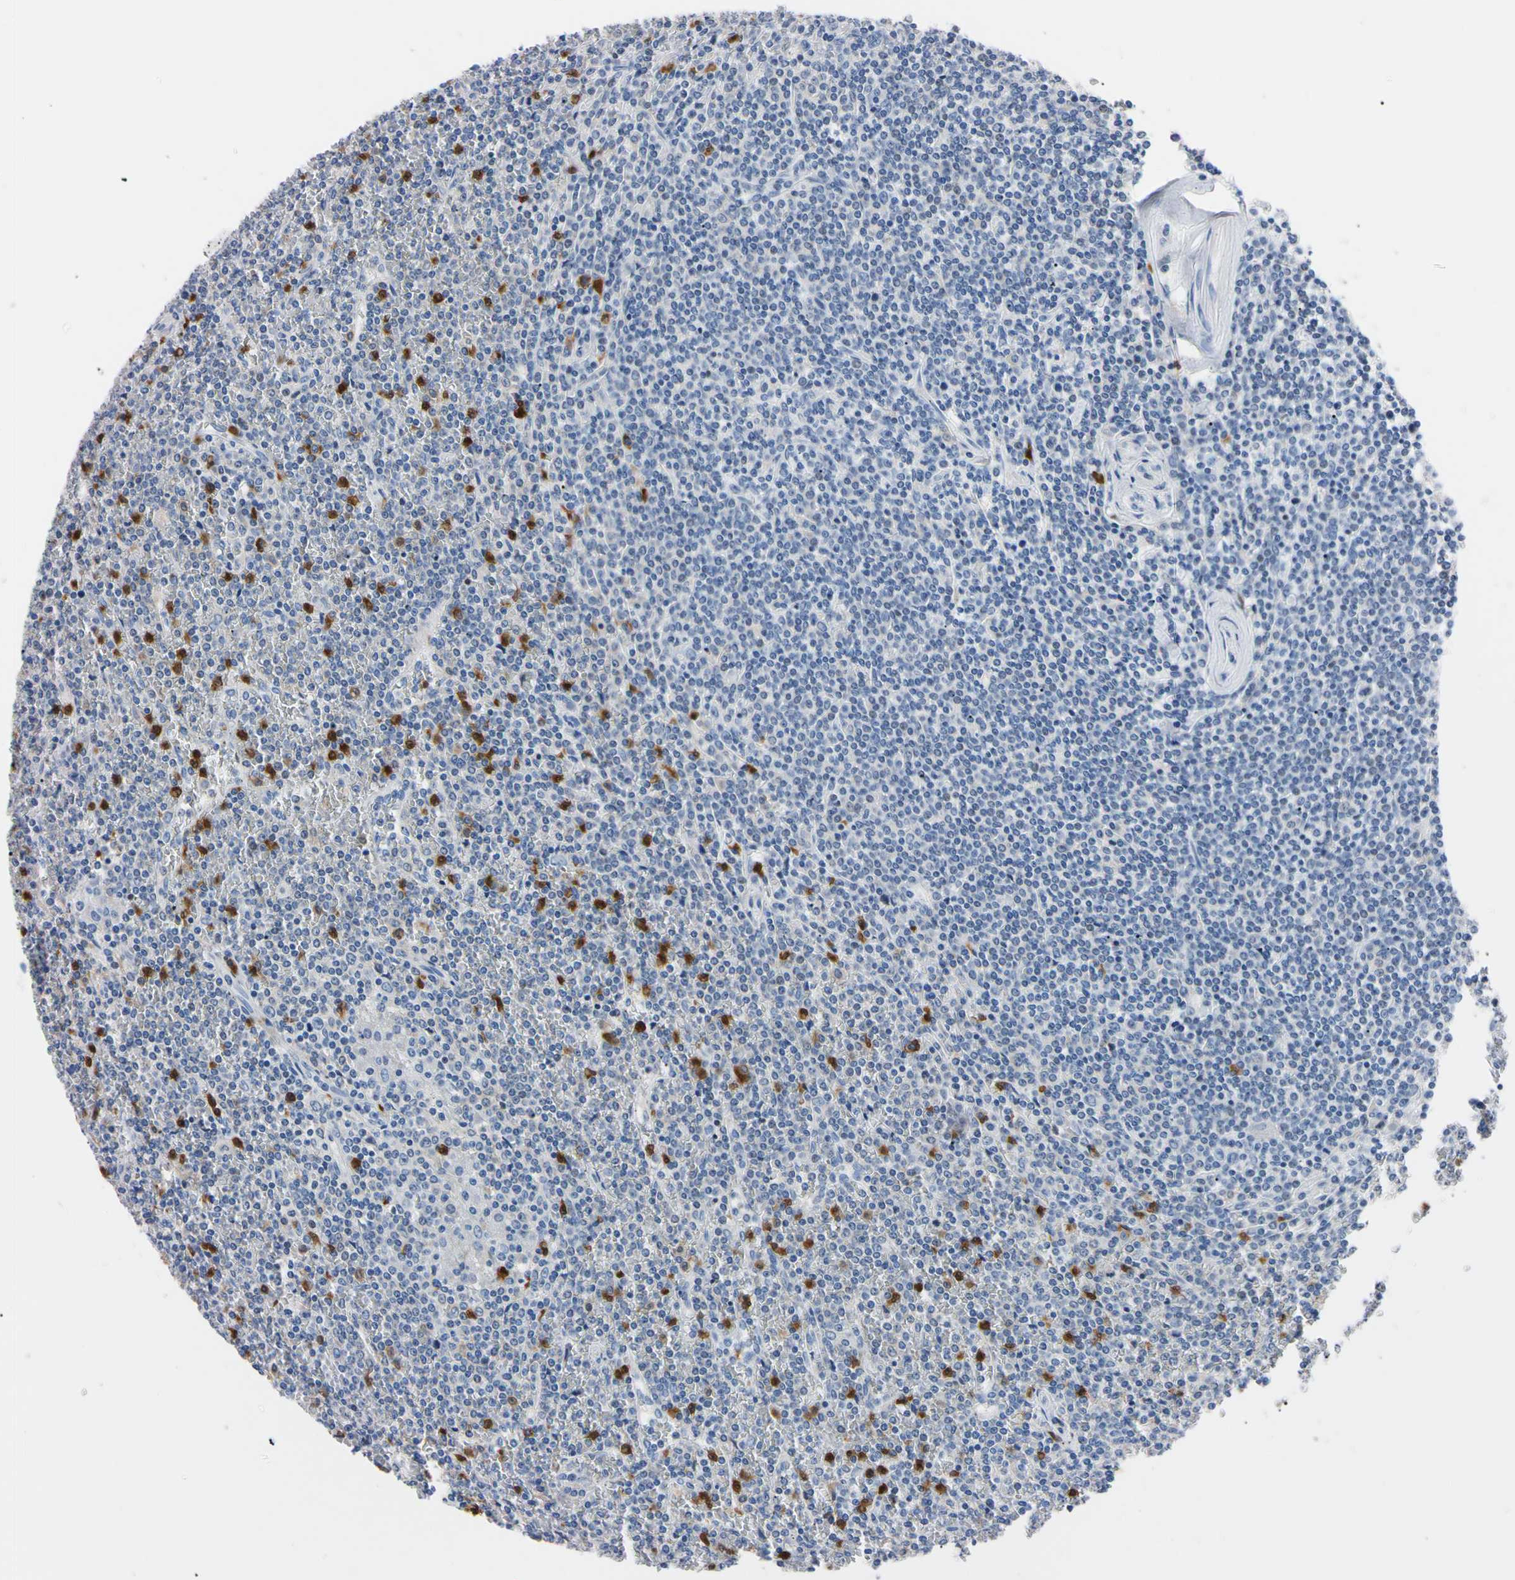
{"staining": {"intensity": "negative", "quantity": "none", "location": "none"}, "tissue": "lymphoma", "cell_type": "Tumor cells", "image_type": "cancer", "snomed": [{"axis": "morphology", "description": "Malignant lymphoma, non-Hodgkin's type, Low grade"}, {"axis": "topography", "description": "Spleen"}], "caption": "Tumor cells are negative for brown protein staining in lymphoma.", "gene": "NCF4", "patient": {"sex": "female", "age": 19}}